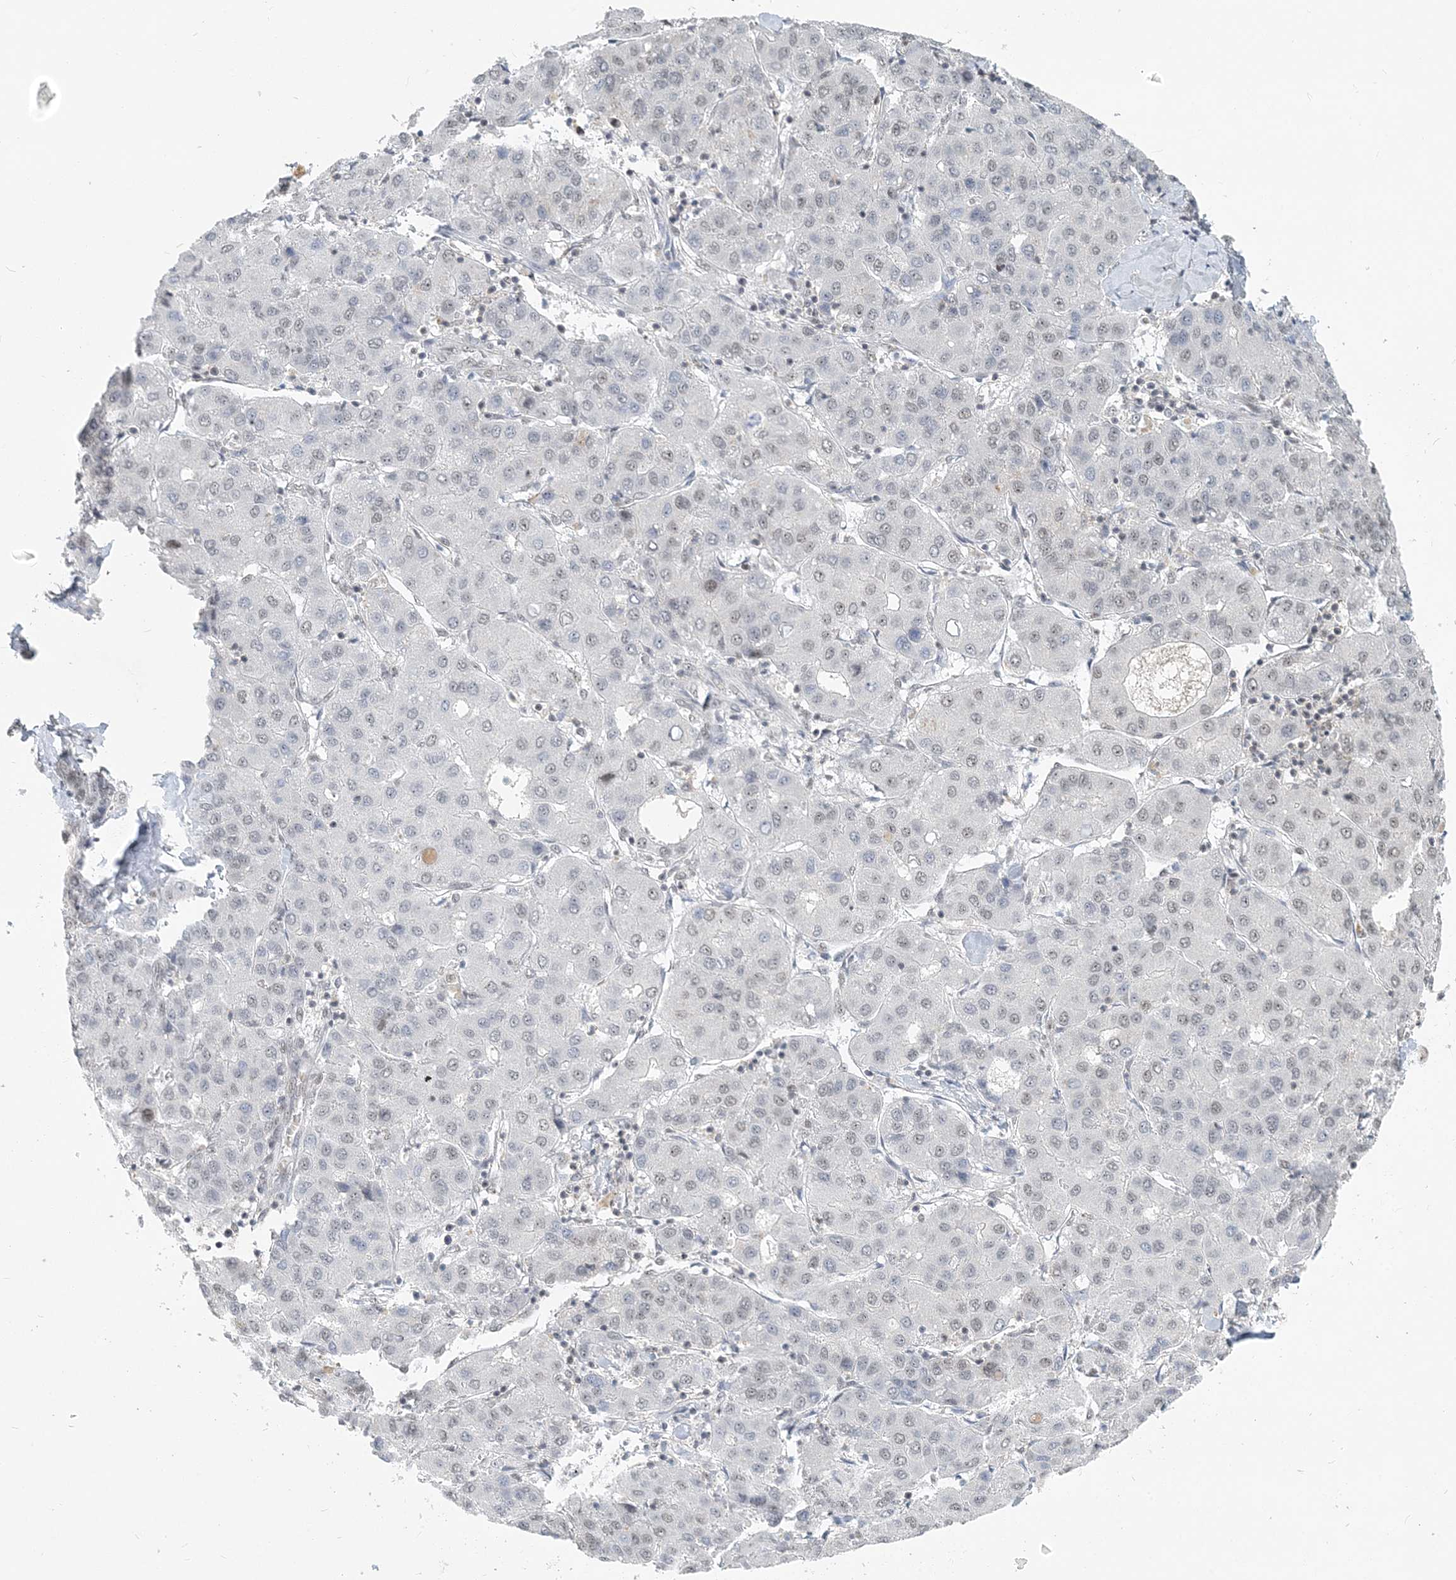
{"staining": {"intensity": "negative", "quantity": "none", "location": "none"}, "tissue": "liver cancer", "cell_type": "Tumor cells", "image_type": "cancer", "snomed": [{"axis": "morphology", "description": "Carcinoma, Hepatocellular, NOS"}, {"axis": "topography", "description": "Liver"}], "caption": "This is an immunohistochemistry histopathology image of human liver cancer. There is no positivity in tumor cells.", "gene": "PLRG1", "patient": {"sex": "male", "age": 65}}